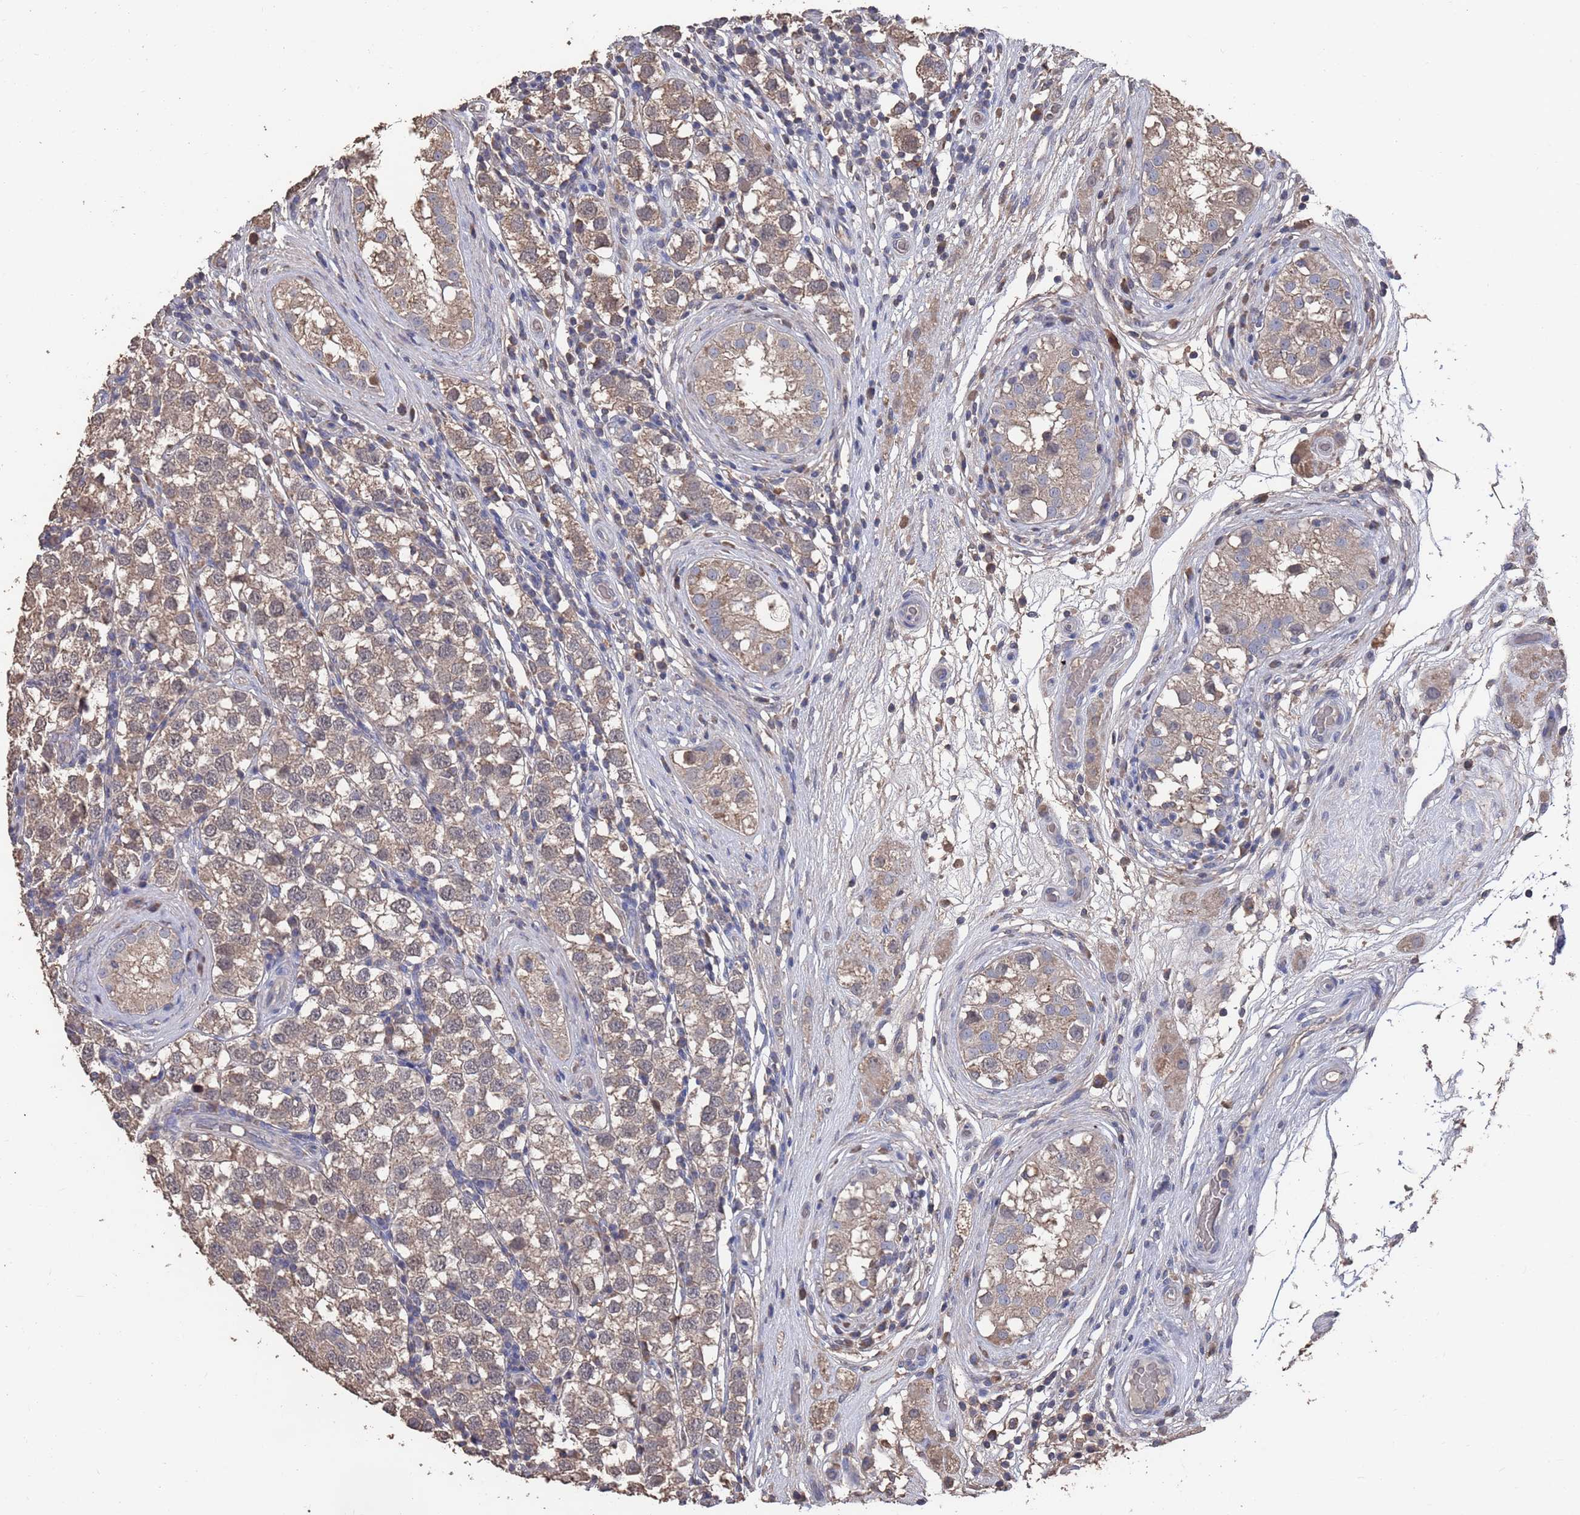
{"staining": {"intensity": "weak", "quantity": ">75%", "location": "cytoplasmic/membranous"}, "tissue": "testis cancer", "cell_type": "Tumor cells", "image_type": "cancer", "snomed": [{"axis": "morphology", "description": "Seminoma, NOS"}, {"axis": "topography", "description": "Testis"}], "caption": "This photomicrograph shows immunohistochemistry (IHC) staining of testis seminoma, with low weak cytoplasmic/membranous expression in about >75% of tumor cells.", "gene": "BTBD18", "patient": {"sex": "male", "age": 34}}